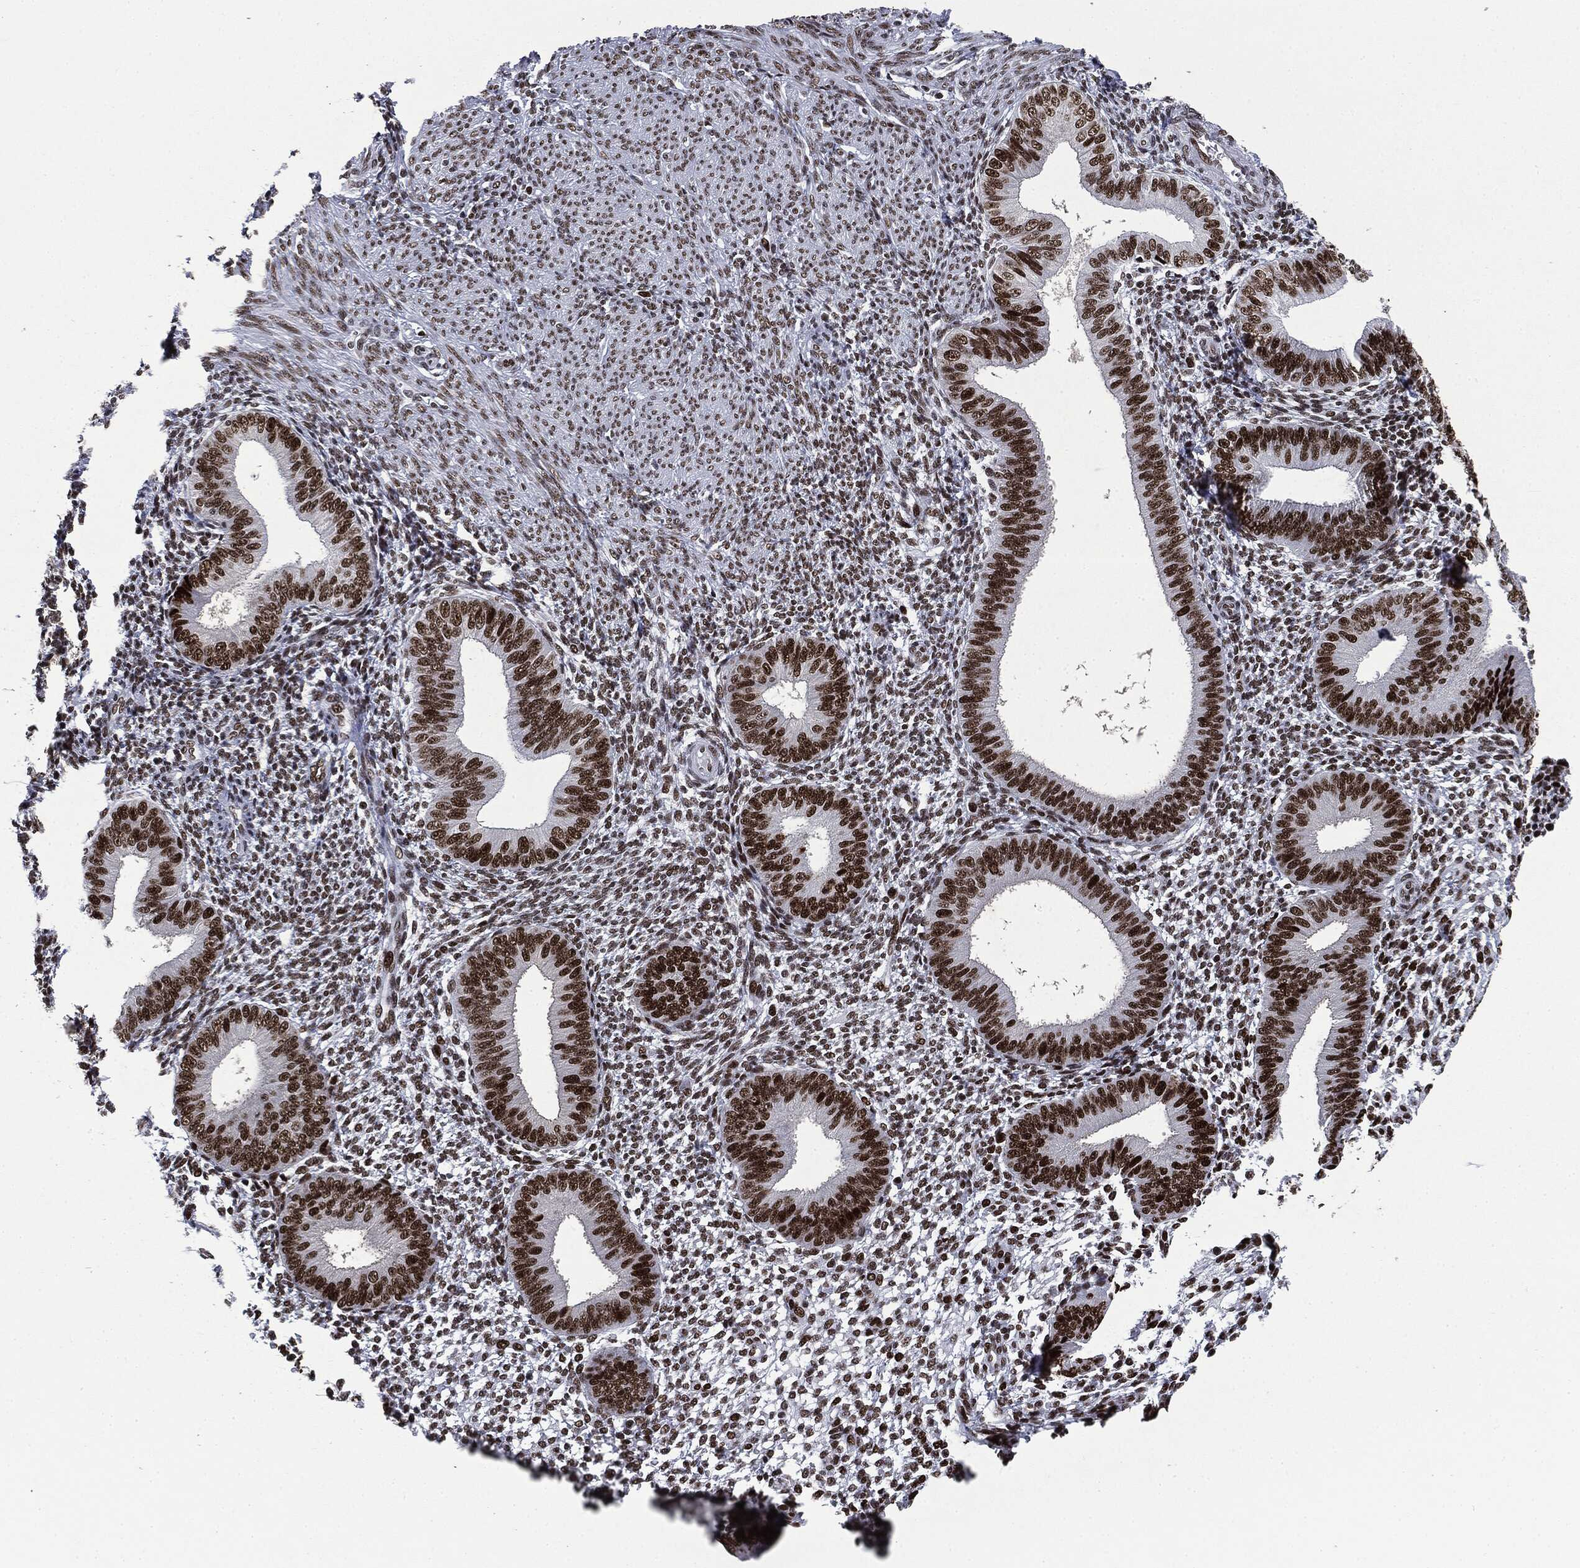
{"staining": {"intensity": "strong", "quantity": ">75%", "location": "nuclear"}, "tissue": "endometrium", "cell_type": "Cells in endometrial stroma", "image_type": "normal", "snomed": [{"axis": "morphology", "description": "Normal tissue, NOS"}, {"axis": "topography", "description": "Endometrium"}], "caption": "Immunohistochemical staining of benign endometrium exhibits >75% levels of strong nuclear protein positivity in about >75% of cells in endometrial stroma. The staining was performed using DAB (3,3'-diaminobenzidine) to visualize the protein expression in brown, while the nuclei were stained in blue with hematoxylin (Magnification: 20x).", "gene": "MSH2", "patient": {"sex": "female", "age": 39}}